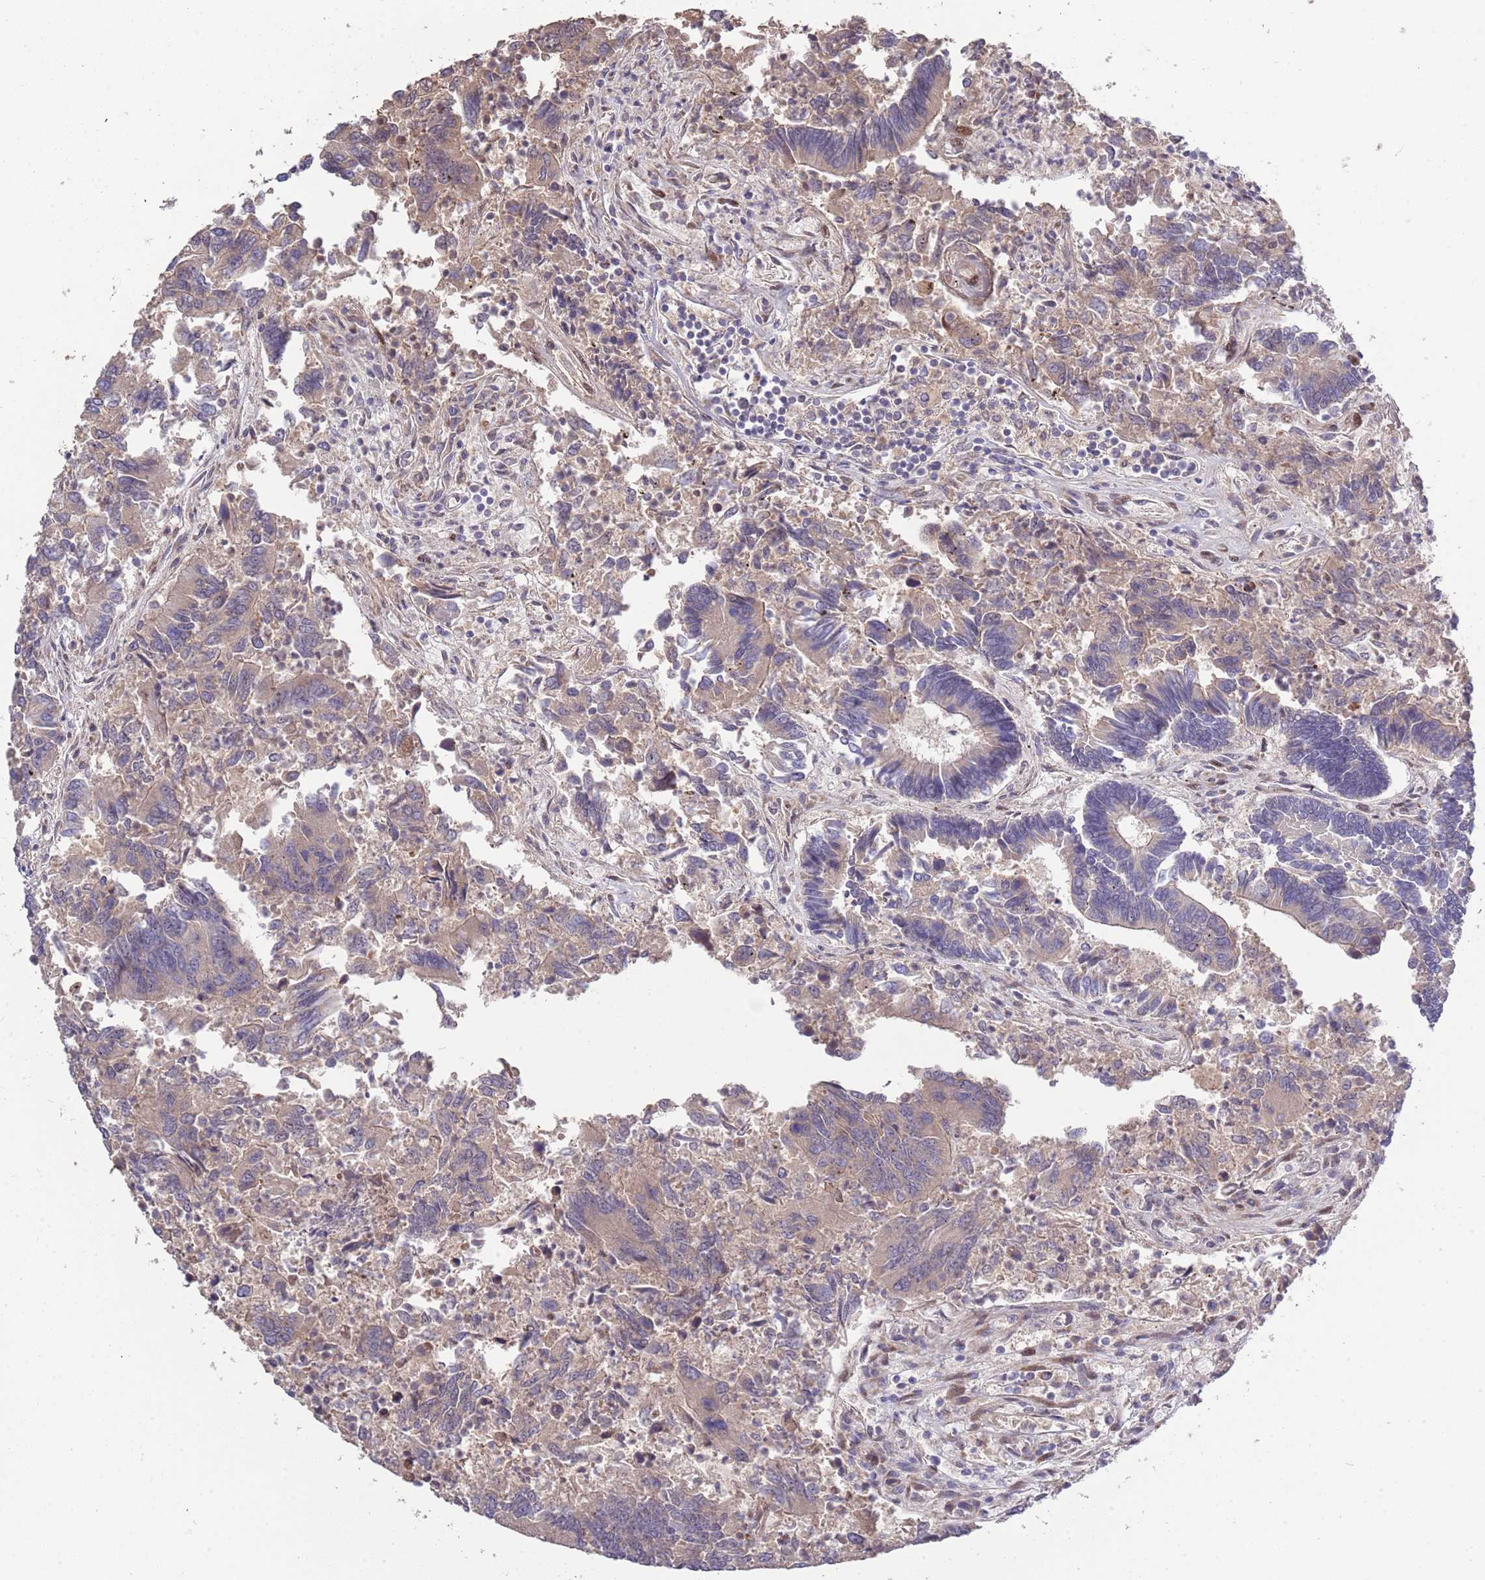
{"staining": {"intensity": "weak", "quantity": "<25%", "location": "cytoplasmic/membranous"}, "tissue": "colorectal cancer", "cell_type": "Tumor cells", "image_type": "cancer", "snomed": [{"axis": "morphology", "description": "Adenocarcinoma, NOS"}, {"axis": "topography", "description": "Colon"}], "caption": "IHC image of human adenocarcinoma (colorectal) stained for a protein (brown), which demonstrates no staining in tumor cells.", "gene": "SYNDIG1L", "patient": {"sex": "female", "age": 67}}